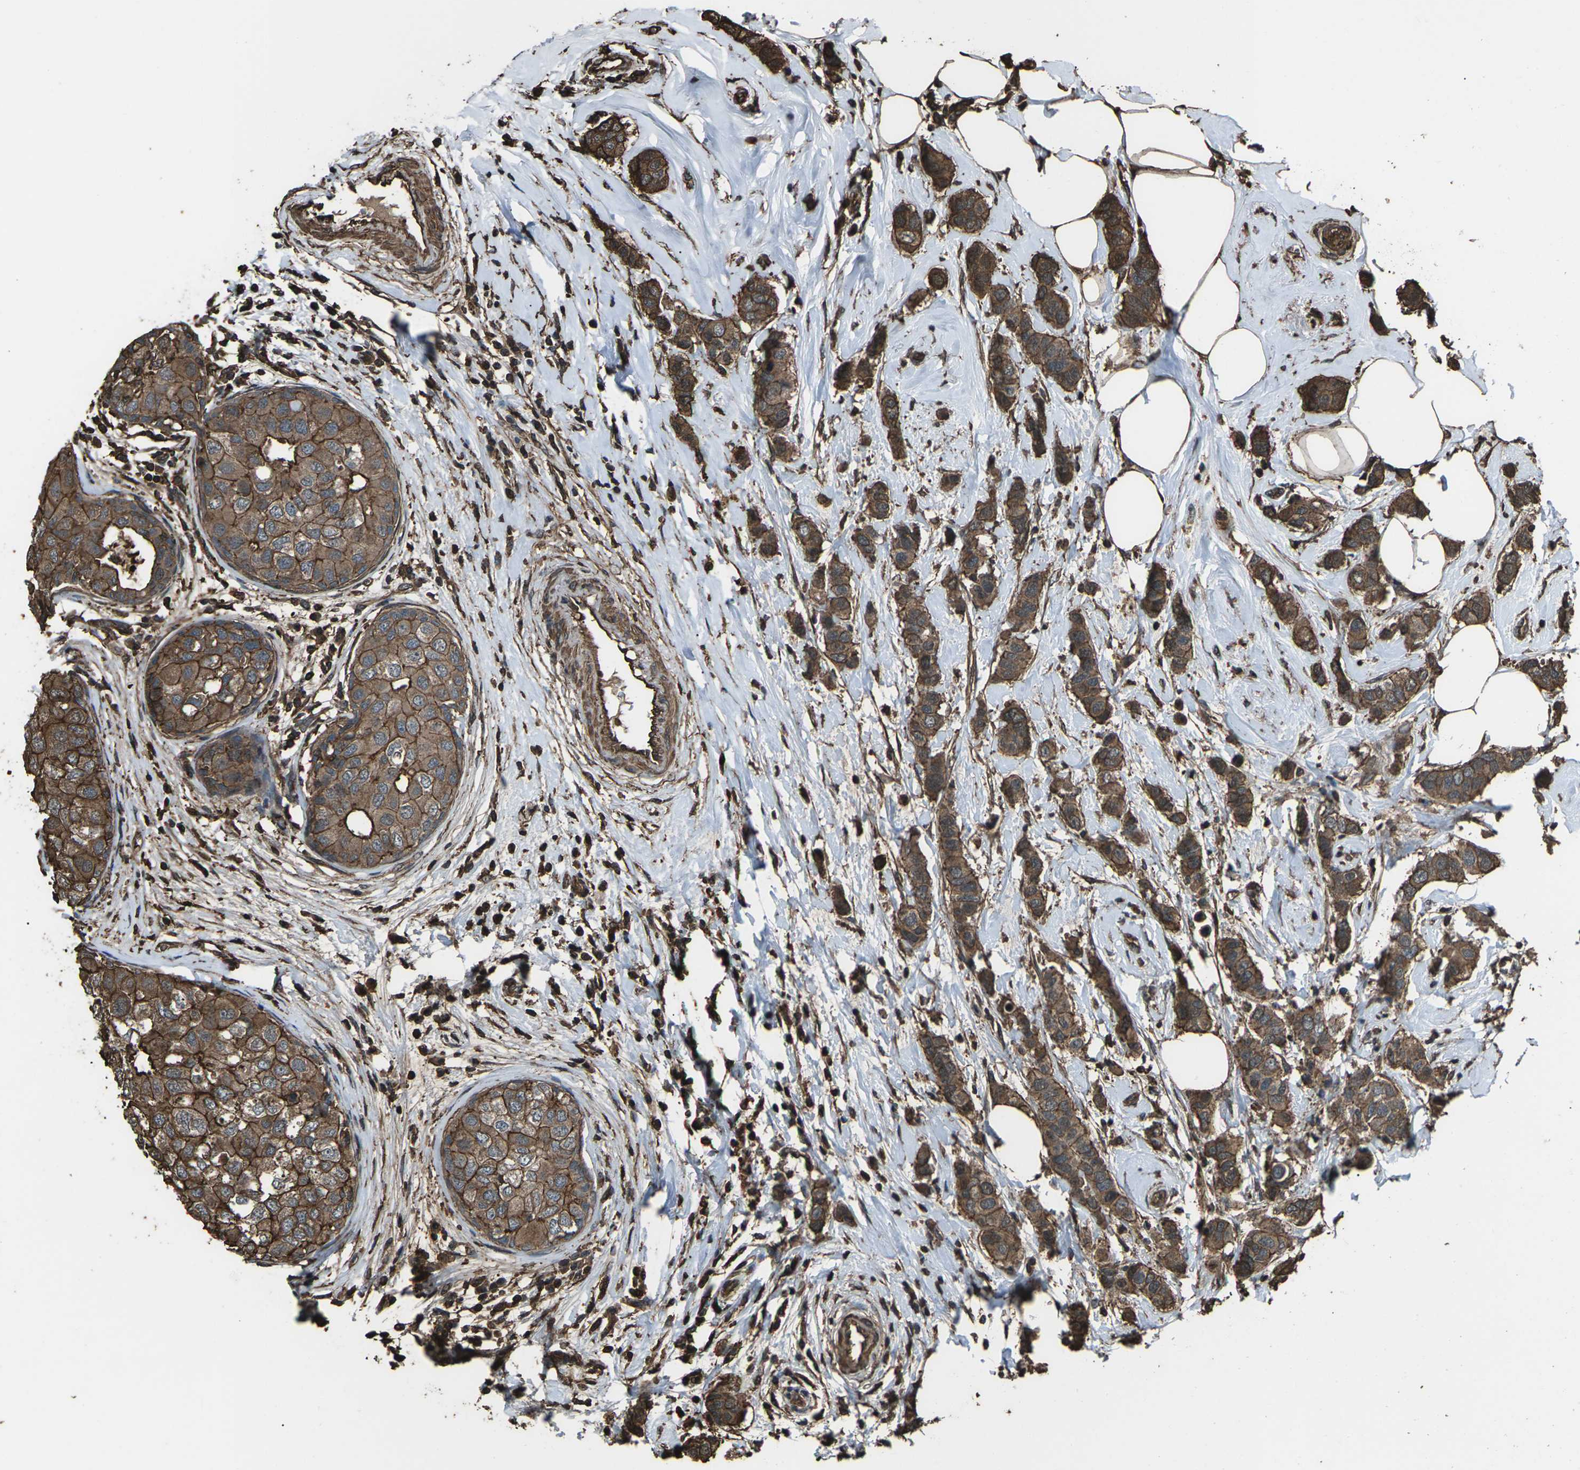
{"staining": {"intensity": "strong", "quantity": ">75%", "location": "cytoplasmic/membranous"}, "tissue": "breast cancer", "cell_type": "Tumor cells", "image_type": "cancer", "snomed": [{"axis": "morphology", "description": "Duct carcinoma"}, {"axis": "topography", "description": "Breast"}], "caption": "Human breast cancer (infiltrating ductal carcinoma) stained for a protein (brown) displays strong cytoplasmic/membranous positive expression in approximately >75% of tumor cells.", "gene": "DHPS", "patient": {"sex": "female", "age": 50}}